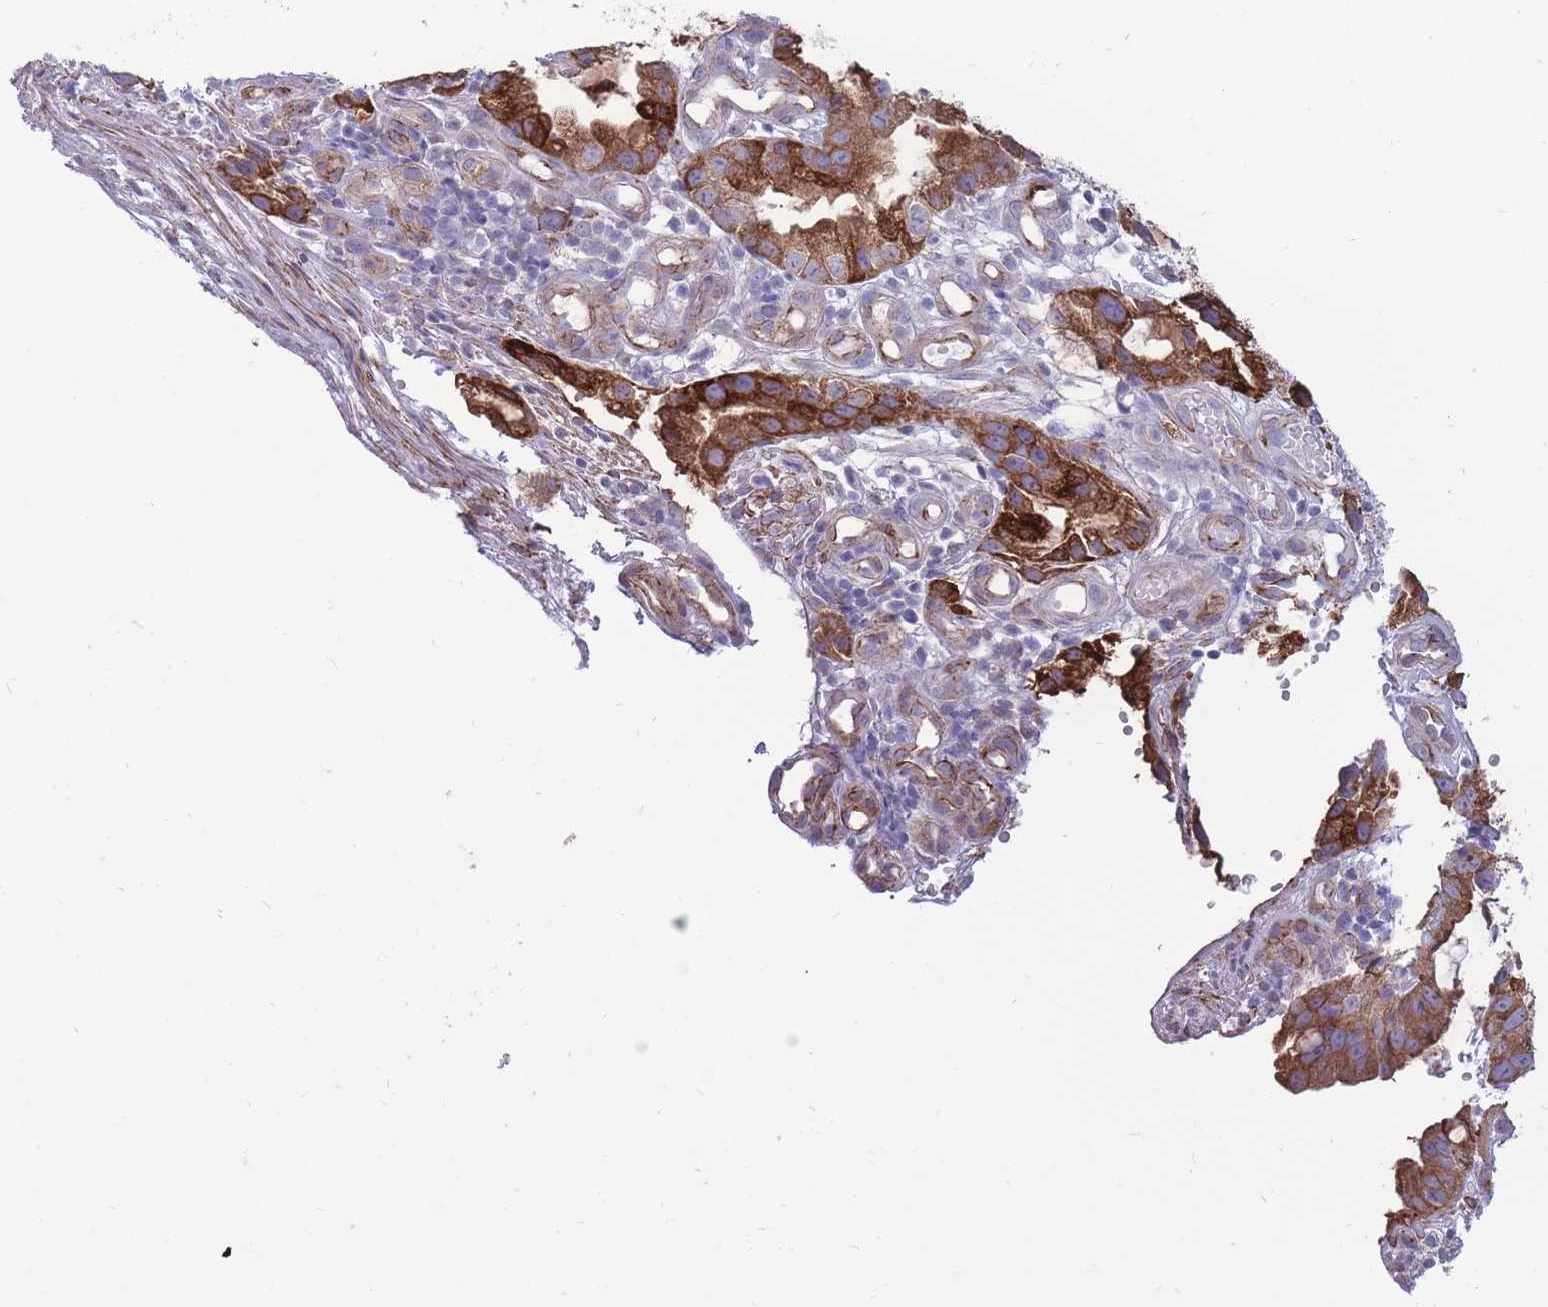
{"staining": {"intensity": "strong", "quantity": ">75%", "location": "cytoplasmic/membranous"}, "tissue": "stomach cancer", "cell_type": "Tumor cells", "image_type": "cancer", "snomed": [{"axis": "morphology", "description": "Adenocarcinoma, NOS"}, {"axis": "topography", "description": "Stomach"}], "caption": "IHC (DAB (3,3'-diaminobenzidine)) staining of stomach adenocarcinoma demonstrates strong cytoplasmic/membranous protein positivity in approximately >75% of tumor cells.", "gene": "RGS11", "patient": {"sex": "male", "age": 55}}